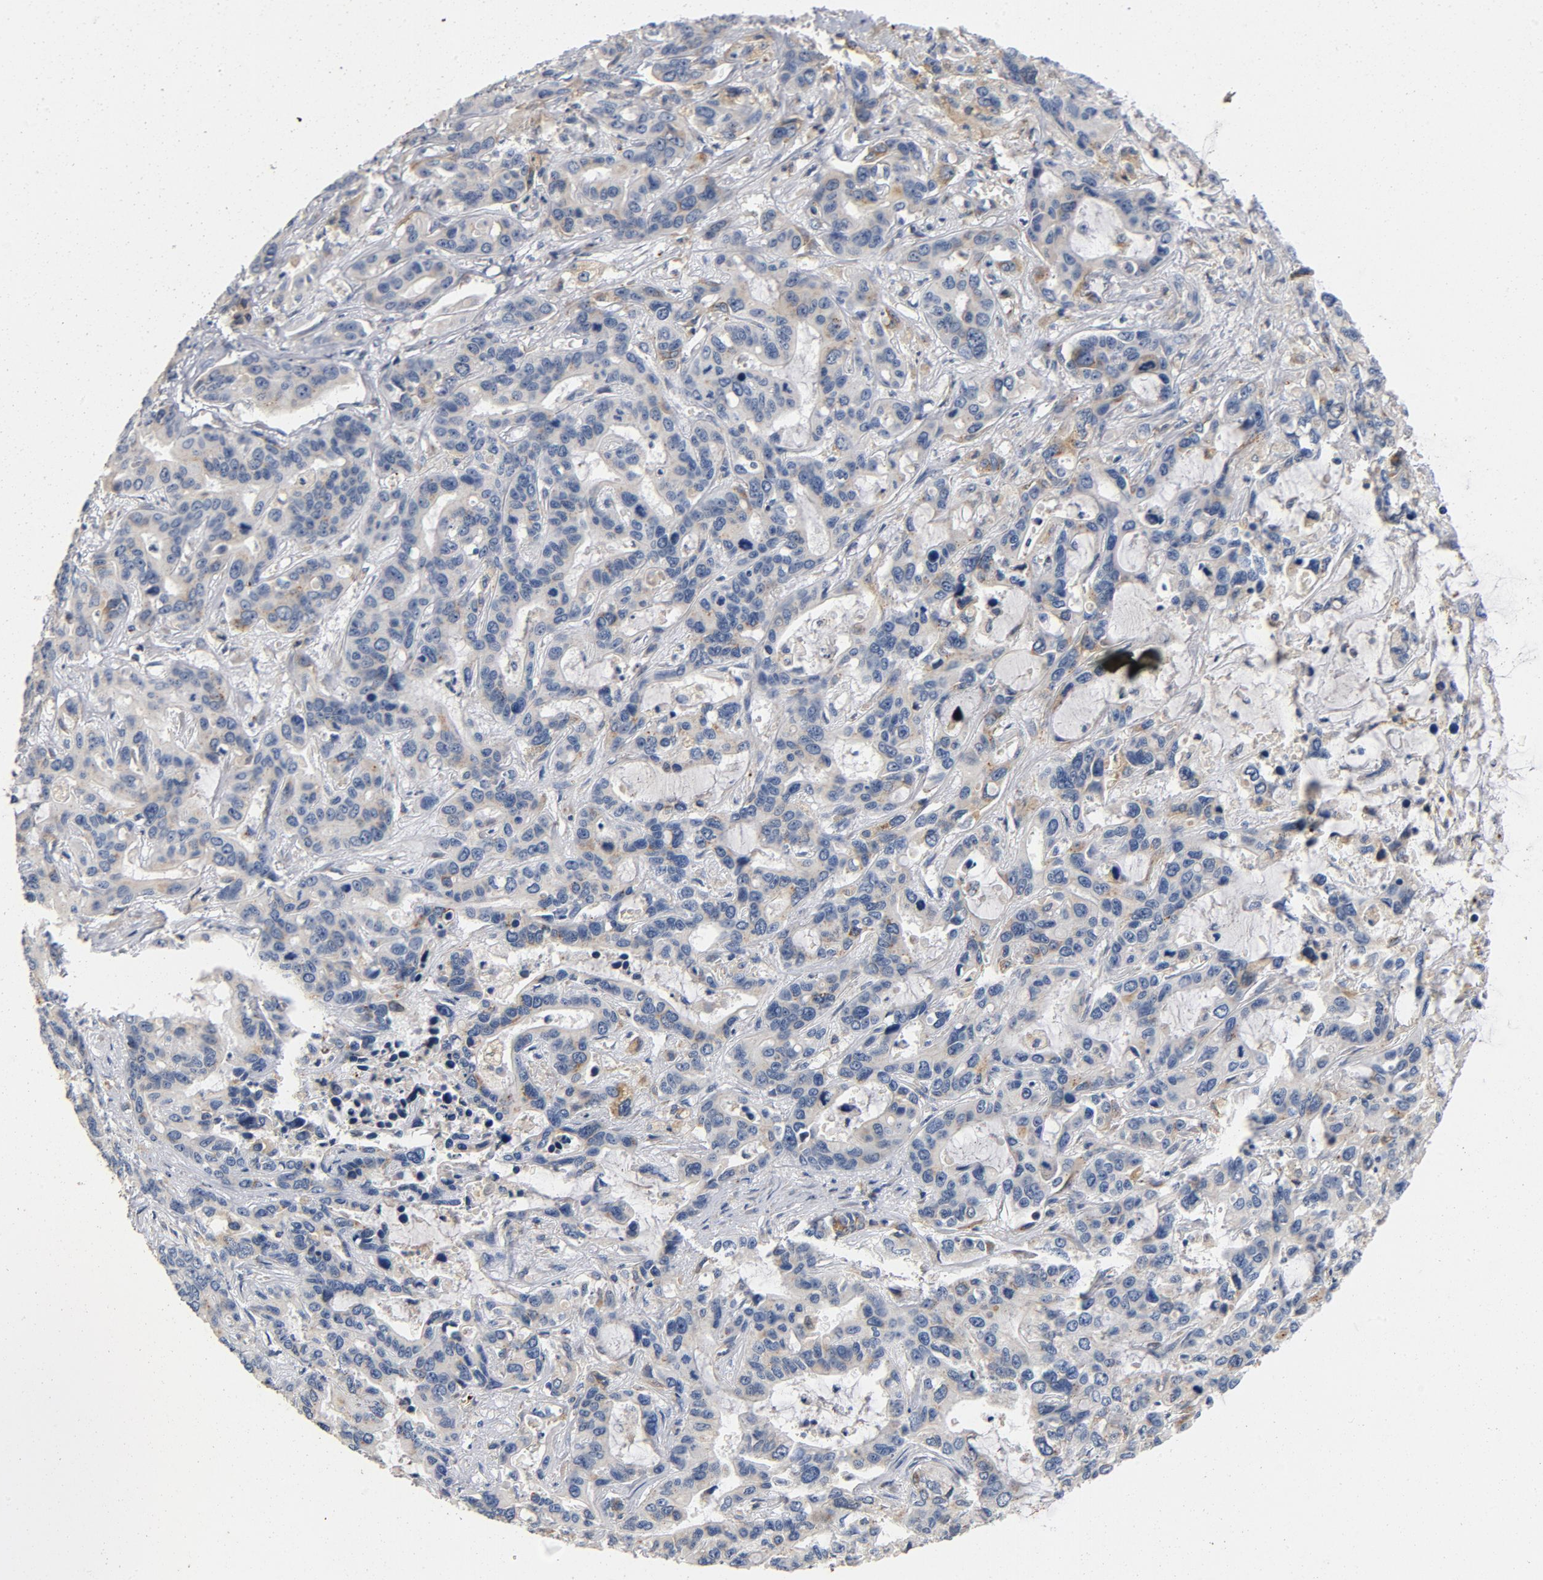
{"staining": {"intensity": "negative", "quantity": "none", "location": "none"}, "tissue": "liver cancer", "cell_type": "Tumor cells", "image_type": "cancer", "snomed": [{"axis": "morphology", "description": "Cholangiocarcinoma"}, {"axis": "topography", "description": "Liver"}], "caption": "This micrograph is of liver cancer stained with immunohistochemistry (IHC) to label a protein in brown with the nuclei are counter-stained blue. There is no positivity in tumor cells.", "gene": "LMAN2", "patient": {"sex": "female", "age": 65}}